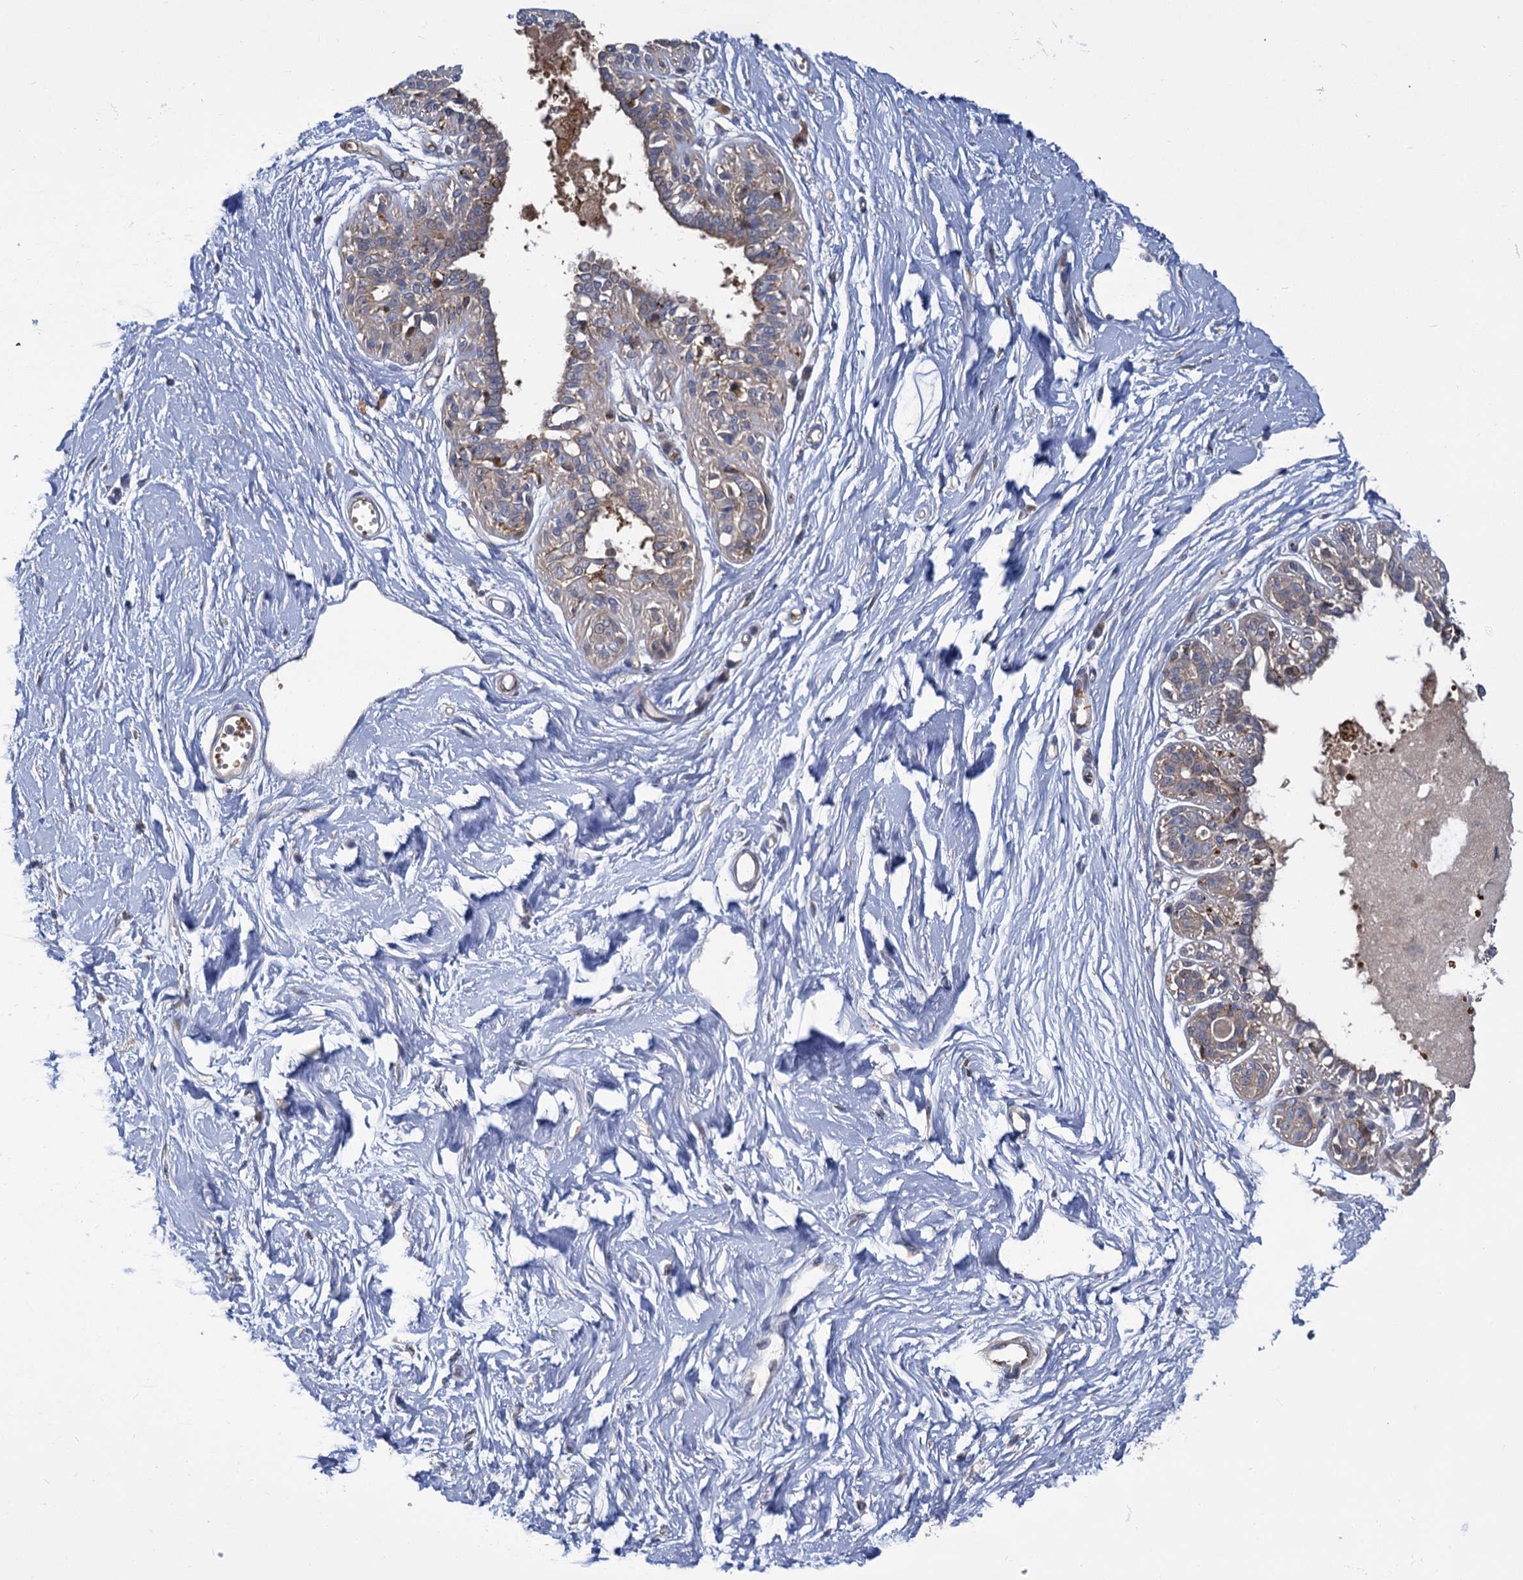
{"staining": {"intensity": "negative", "quantity": "none", "location": "none"}, "tissue": "breast", "cell_type": "Adipocytes", "image_type": "normal", "snomed": [{"axis": "morphology", "description": "Normal tissue, NOS"}, {"axis": "topography", "description": "Breast"}], "caption": "Immunohistochemistry (IHC) of benign human breast shows no positivity in adipocytes. (DAB (3,3'-diaminobenzidine) immunohistochemistry with hematoxylin counter stain).", "gene": "GCLC", "patient": {"sex": "female", "age": 45}}